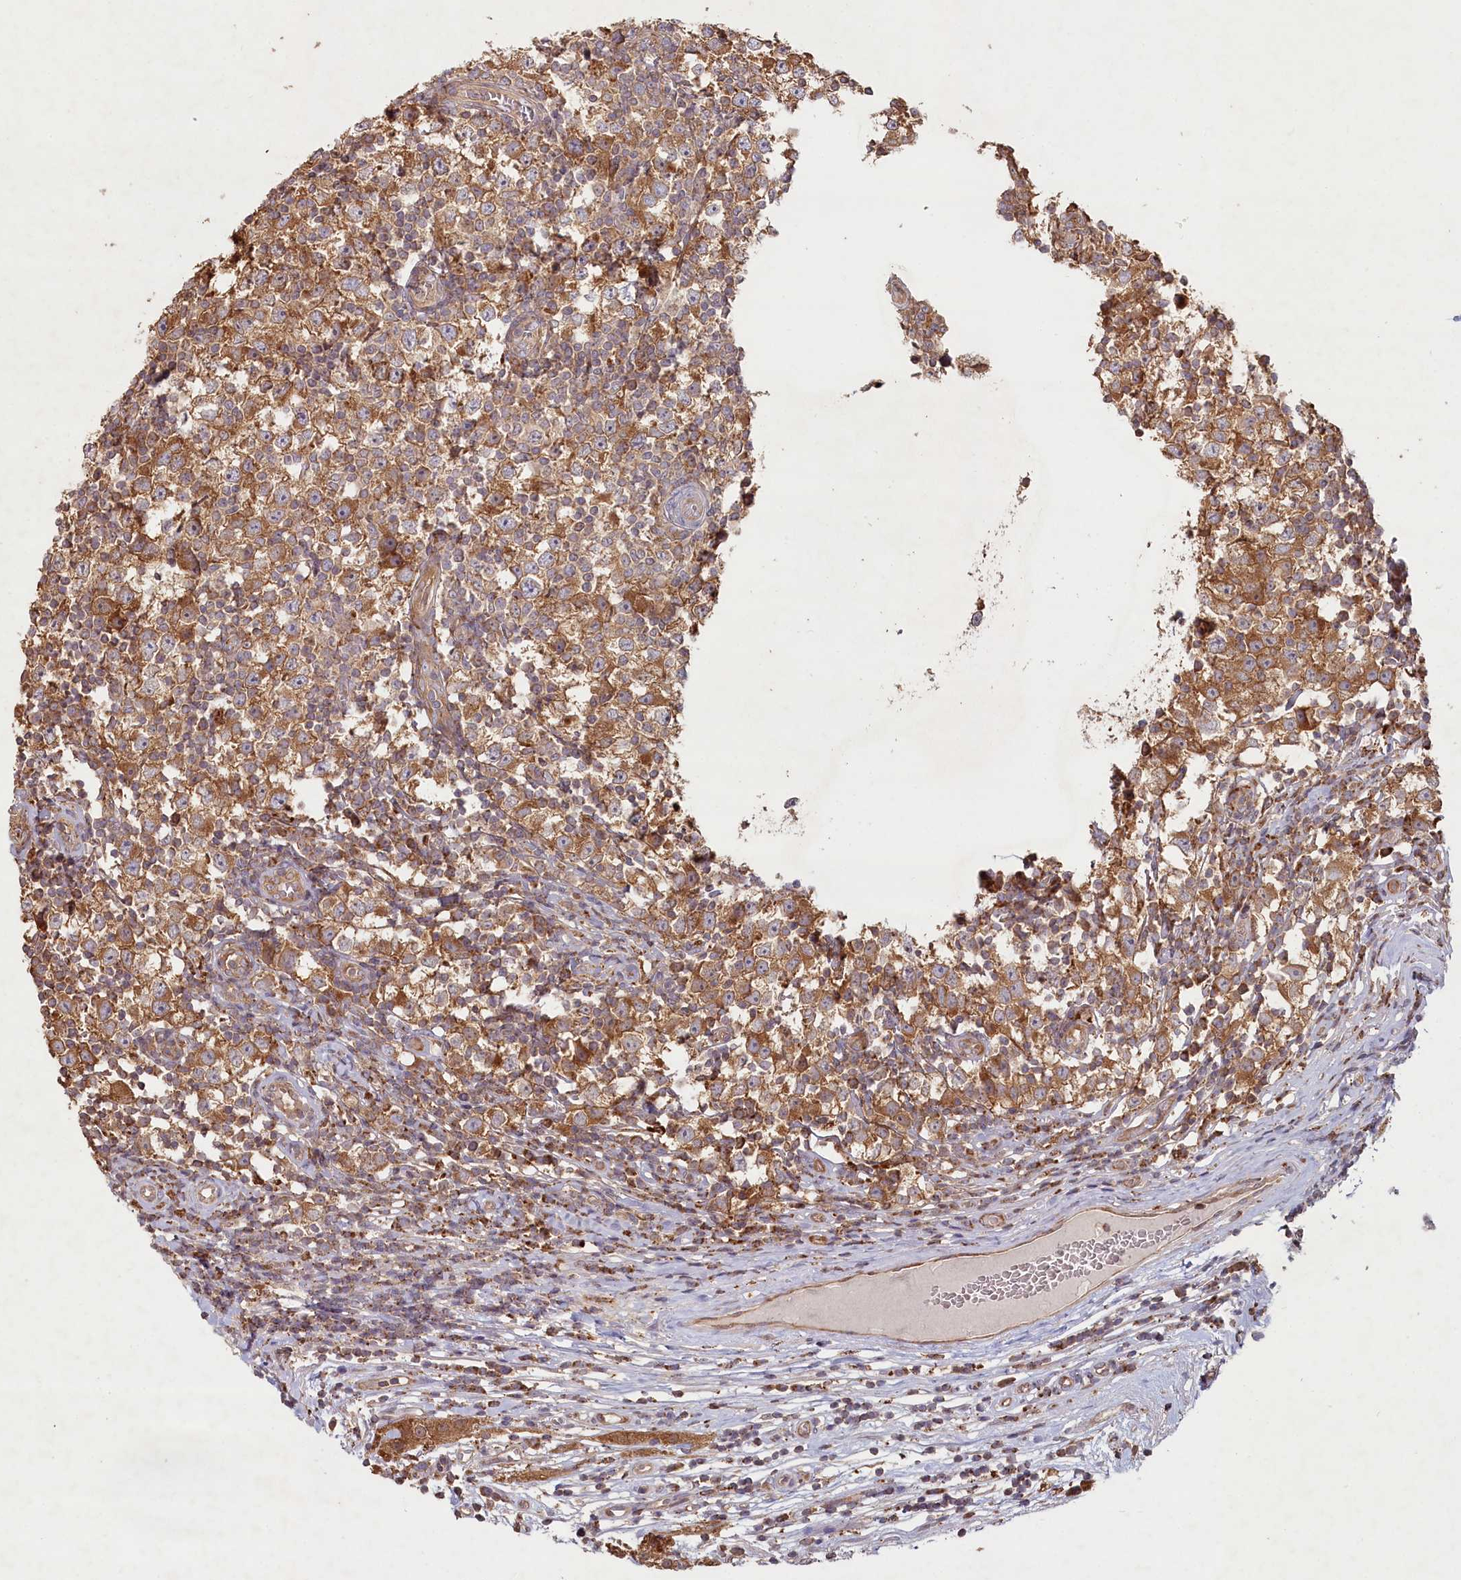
{"staining": {"intensity": "moderate", "quantity": ">75%", "location": "cytoplasmic/membranous"}, "tissue": "testis cancer", "cell_type": "Tumor cells", "image_type": "cancer", "snomed": [{"axis": "morphology", "description": "Seminoma, NOS"}, {"axis": "topography", "description": "Testis"}], "caption": "DAB immunohistochemical staining of seminoma (testis) reveals moderate cytoplasmic/membranous protein expression in approximately >75% of tumor cells.", "gene": "HAL", "patient": {"sex": "male", "age": 65}}